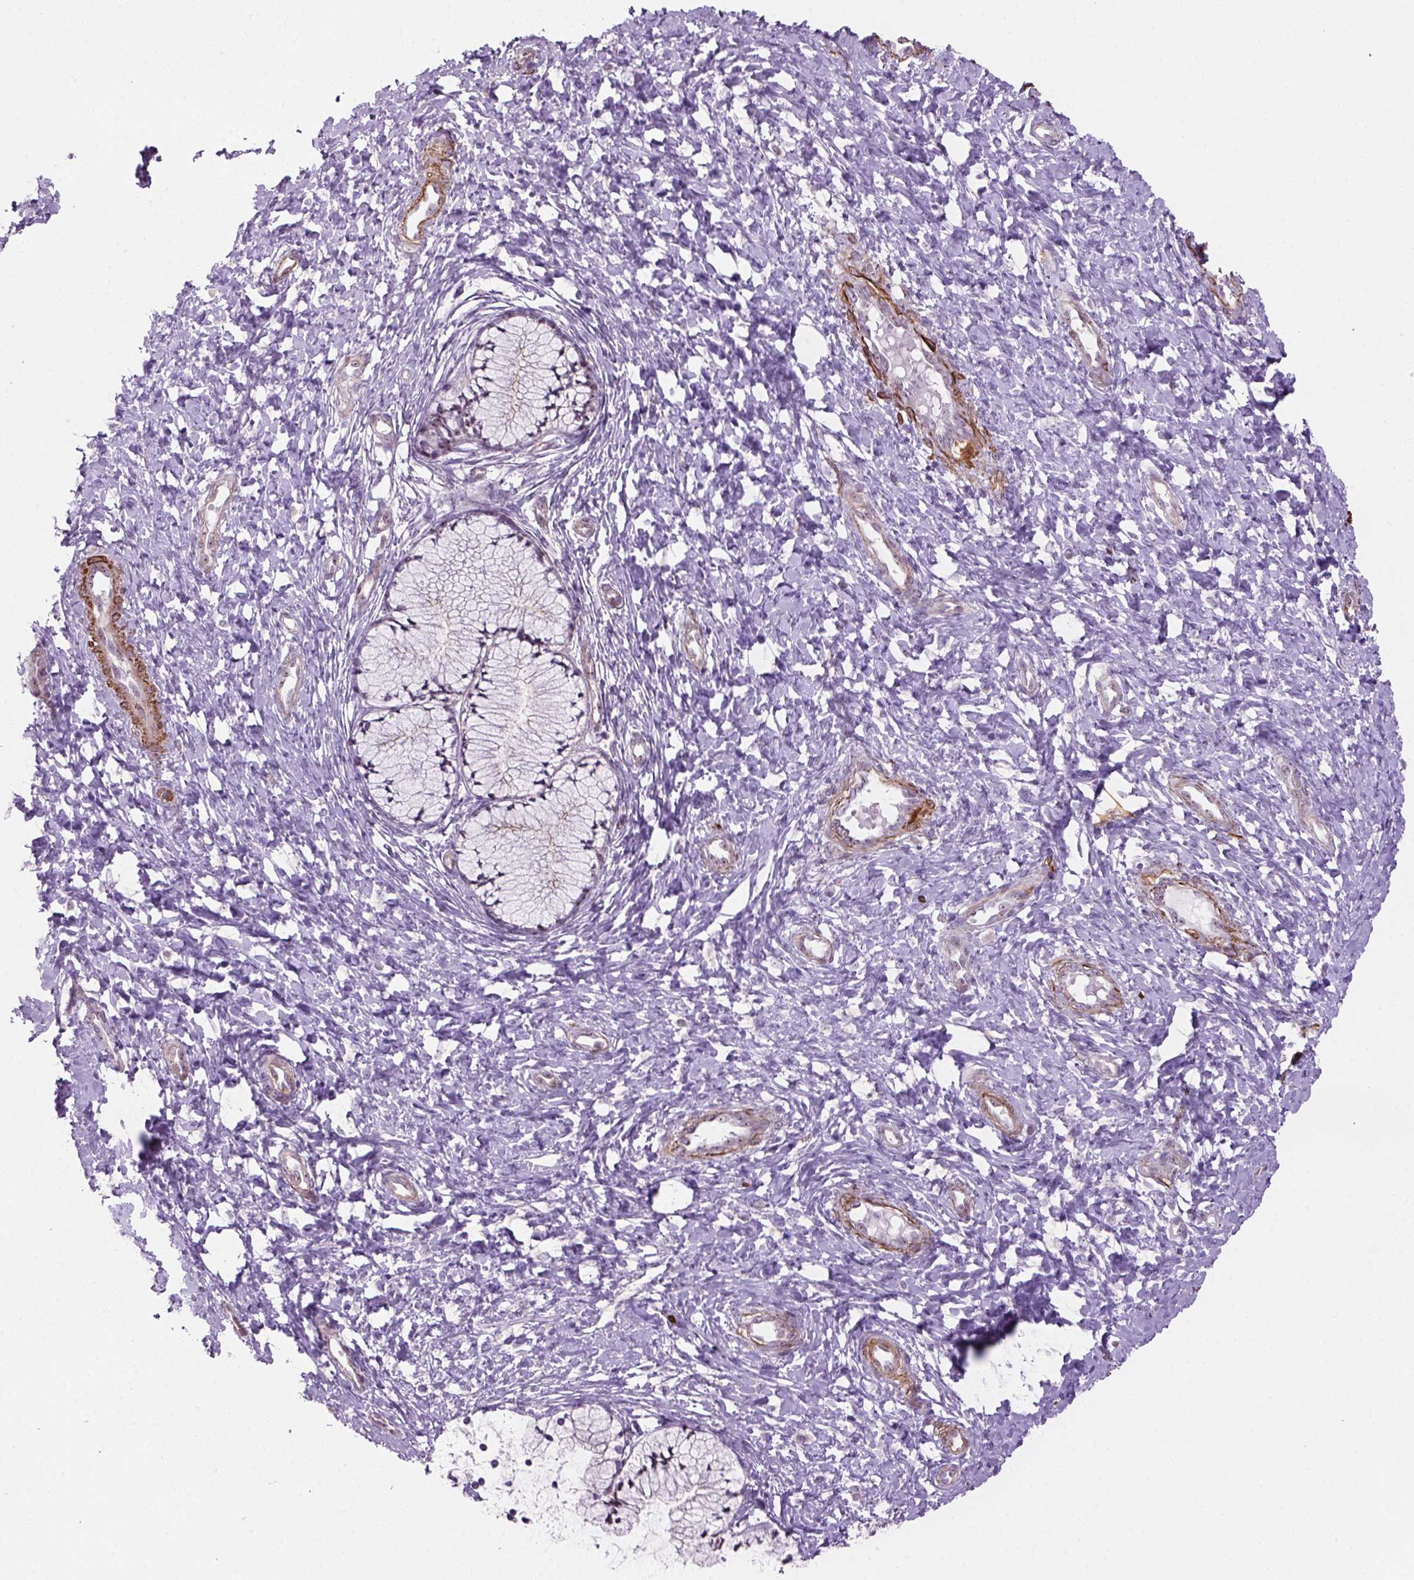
{"staining": {"intensity": "negative", "quantity": "none", "location": "none"}, "tissue": "cervix", "cell_type": "Glandular cells", "image_type": "normal", "snomed": [{"axis": "morphology", "description": "Normal tissue, NOS"}, {"axis": "topography", "description": "Cervix"}], "caption": "Immunohistochemistry of normal human cervix displays no positivity in glandular cells.", "gene": "RRS1", "patient": {"sex": "female", "age": 37}}